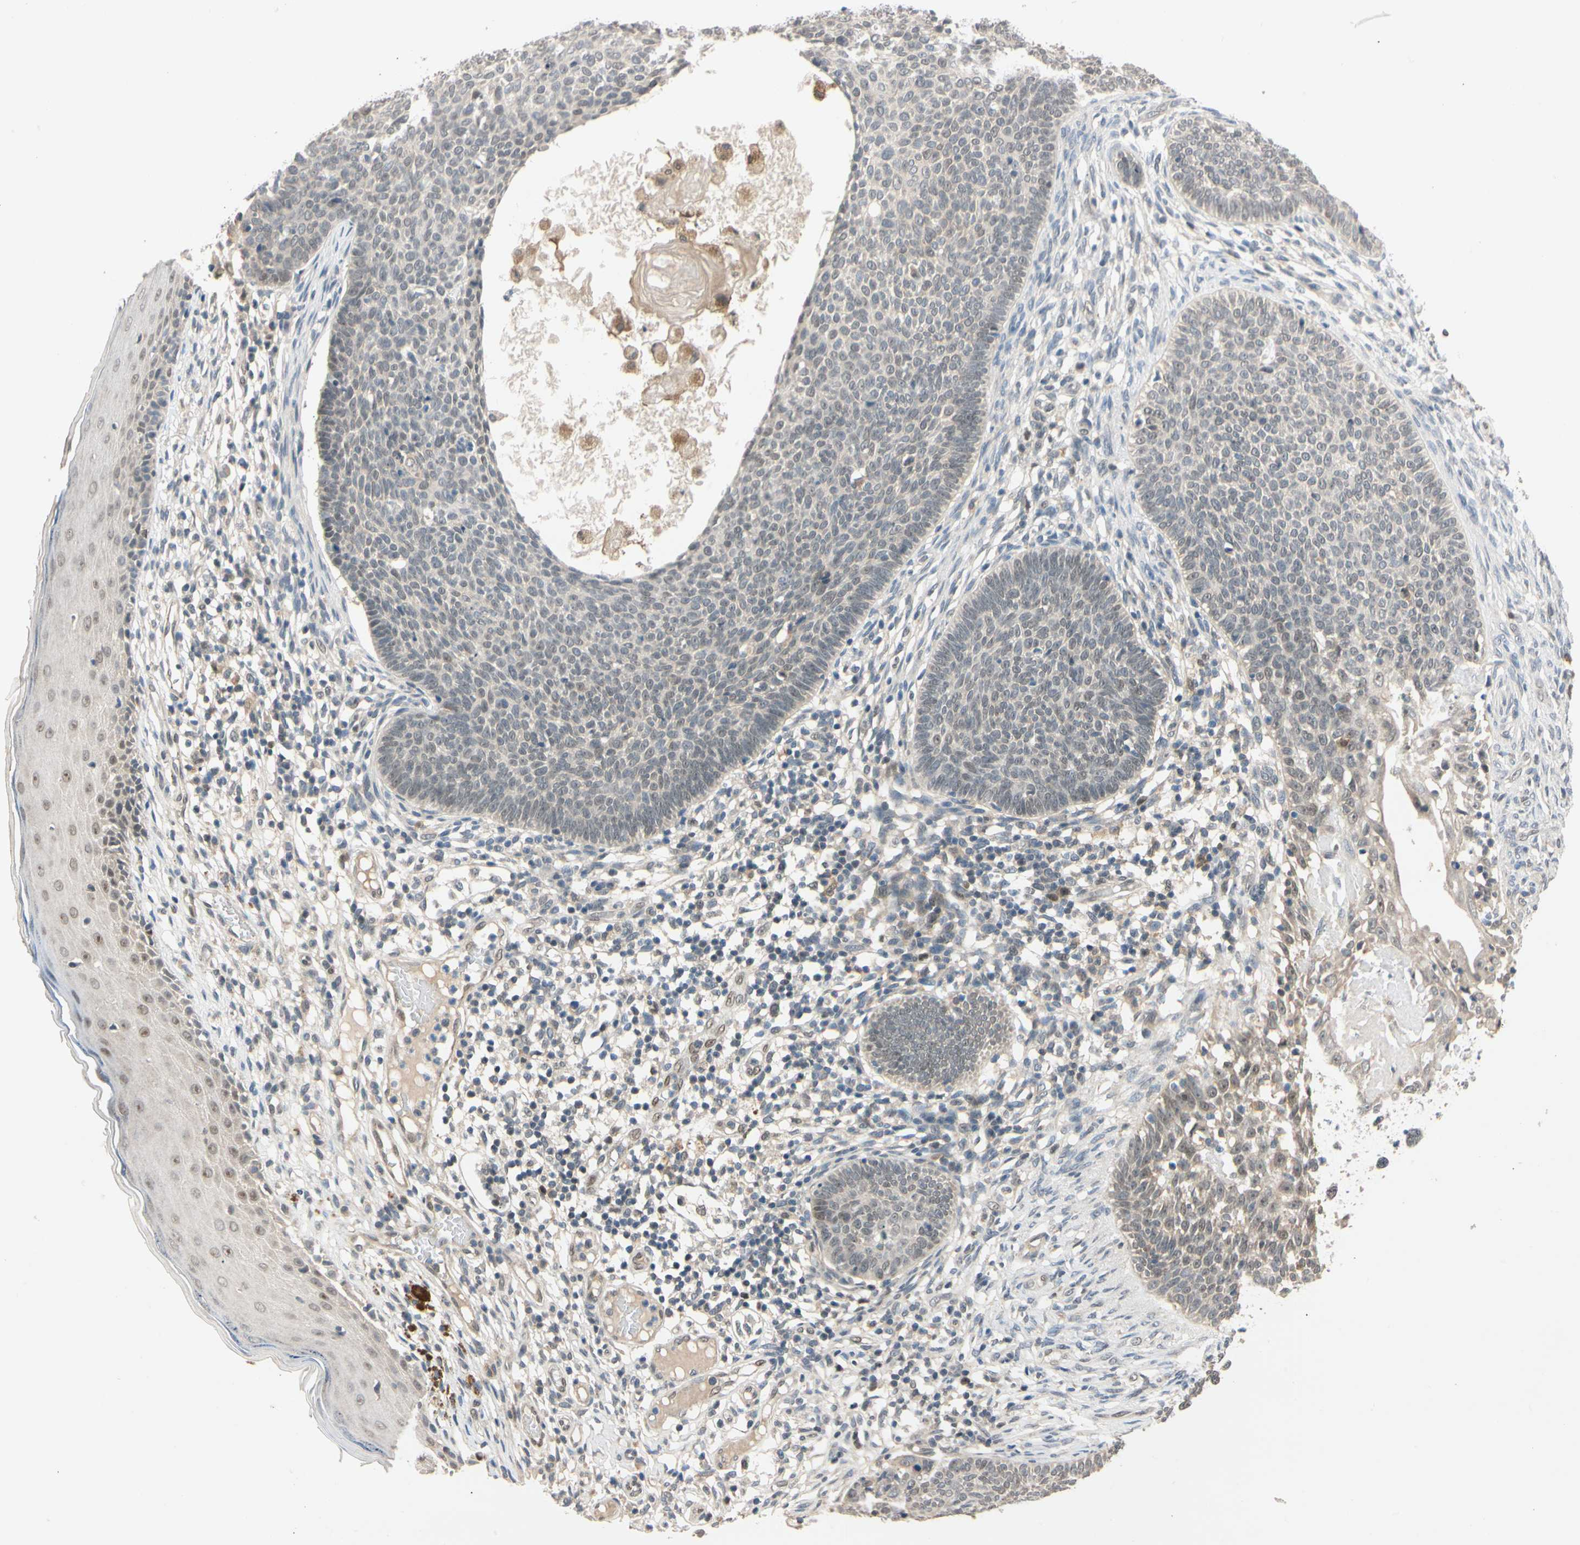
{"staining": {"intensity": "weak", "quantity": "25%-75%", "location": "cytoplasmic/membranous,nuclear"}, "tissue": "skin cancer", "cell_type": "Tumor cells", "image_type": "cancer", "snomed": [{"axis": "morphology", "description": "Normal tissue, NOS"}, {"axis": "morphology", "description": "Basal cell carcinoma"}, {"axis": "topography", "description": "Skin"}], "caption": "Protein expression analysis of basal cell carcinoma (skin) shows weak cytoplasmic/membranous and nuclear expression in approximately 25%-75% of tumor cells.", "gene": "RIOX2", "patient": {"sex": "male", "age": 87}}